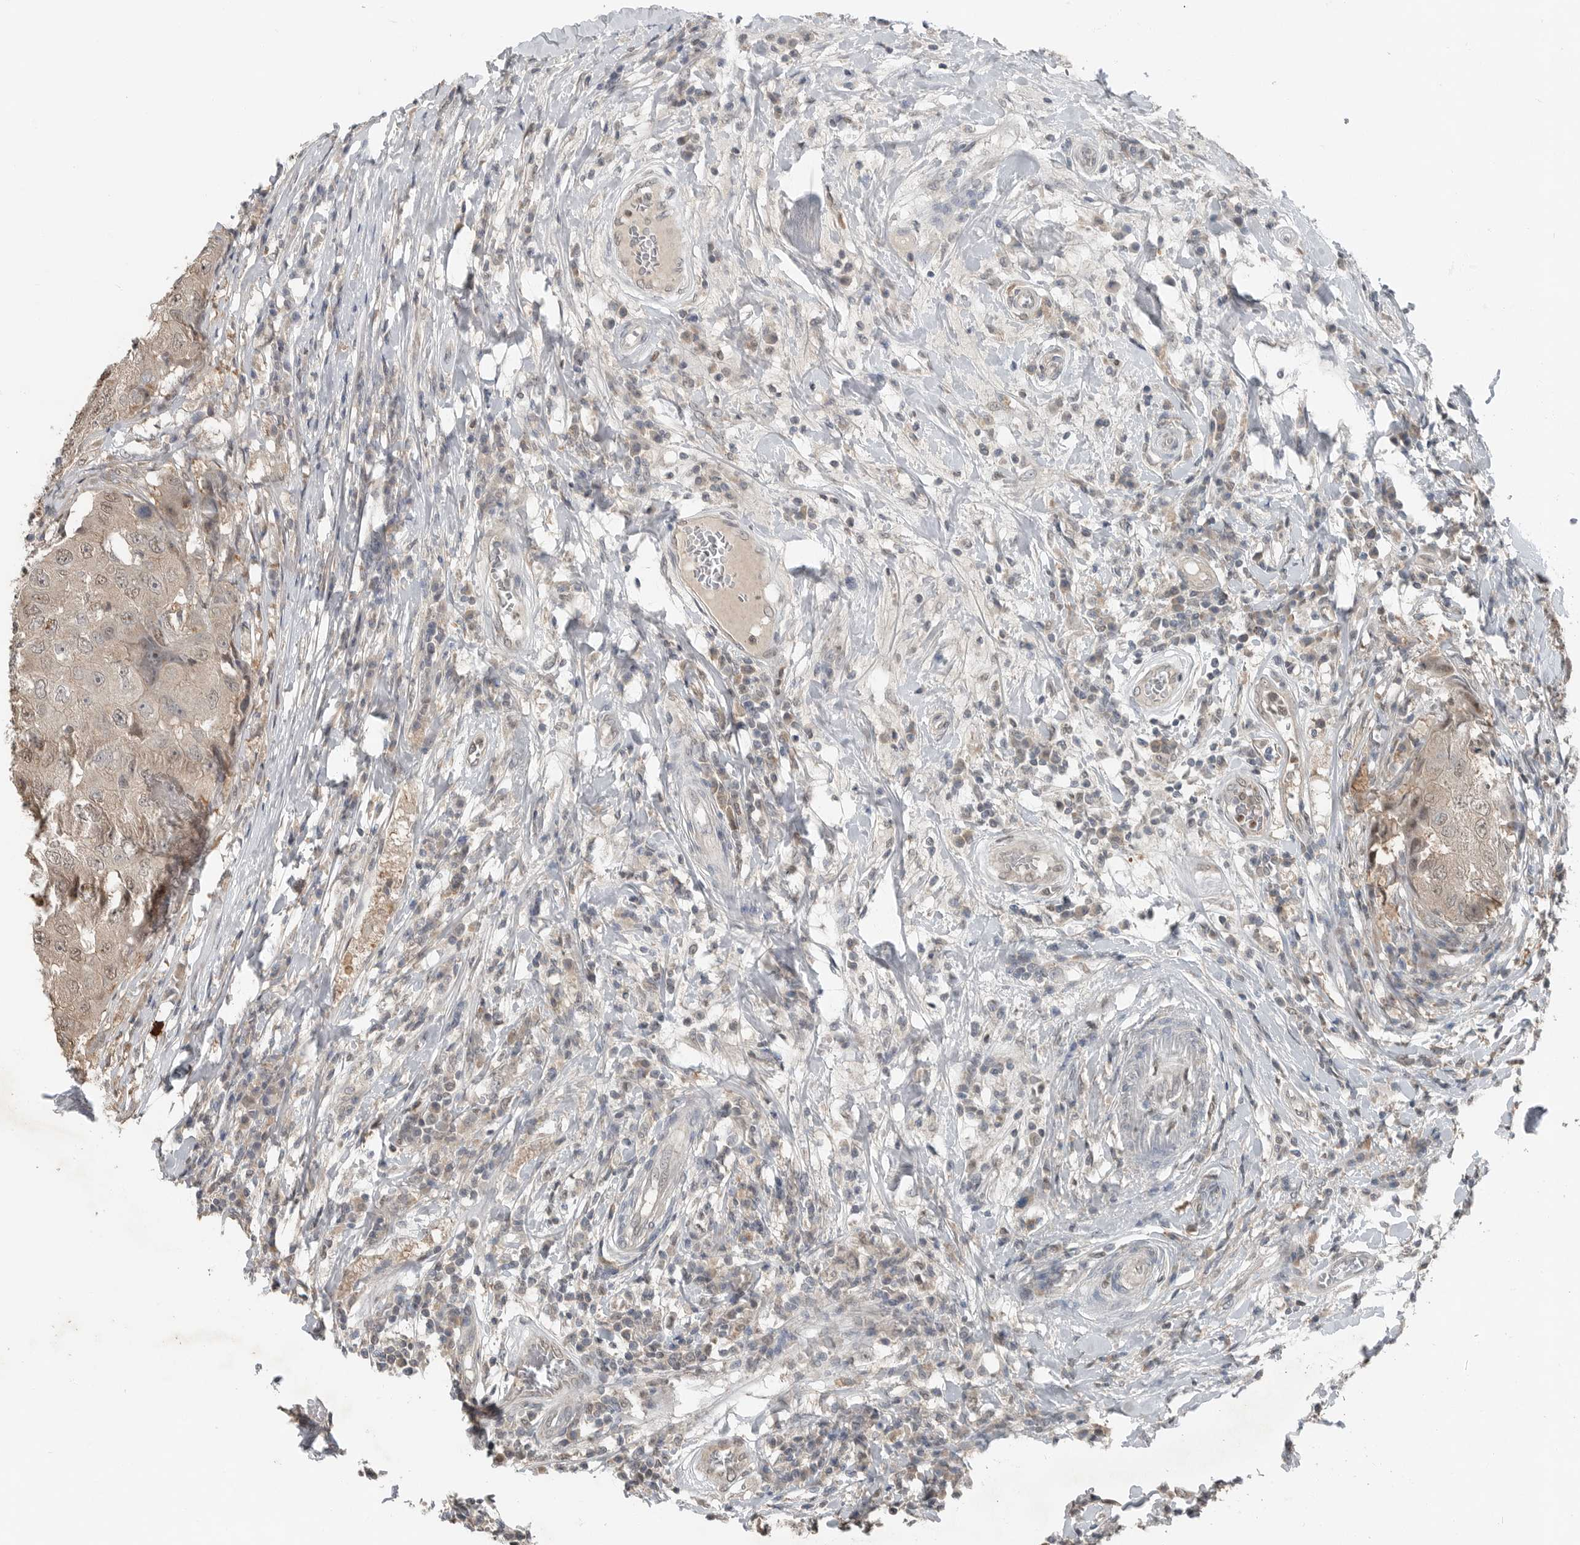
{"staining": {"intensity": "negative", "quantity": "none", "location": "none"}, "tissue": "breast cancer", "cell_type": "Tumor cells", "image_type": "cancer", "snomed": [{"axis": "morphology", "description": "Duct carcinoma"}, {"axis": "topography", "description": "Breast"}], "caption": "This is an immunohistochemistry (IHC) micrograph of human invasive ductal carcinoma (breast). There is no positivity in tumor cells.", "gene": "MFAP3L", "patient": {"sex": "female", "age": 27}}